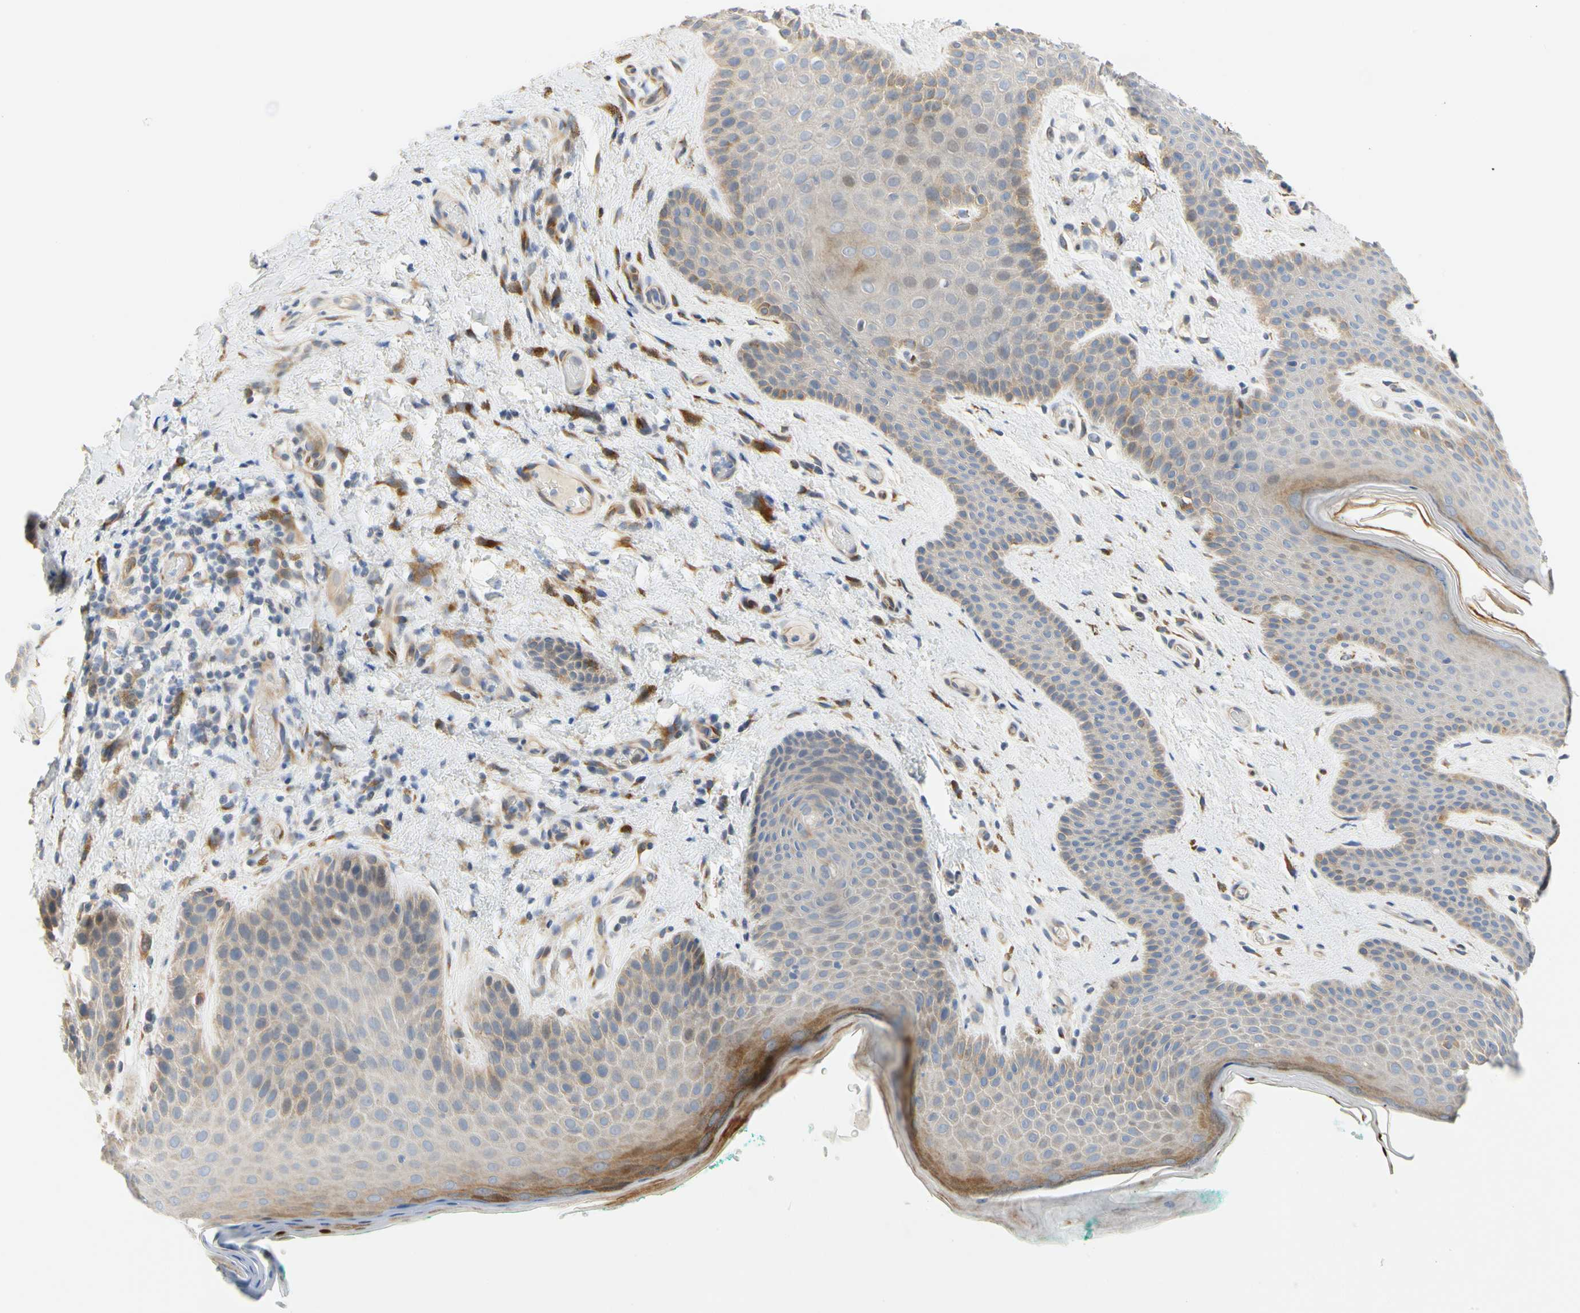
{"staining": {"intensity": "moderate", "quantity": "<25%", "location": "cytoplasmic/membranous"}, "tissue": "skin", "cell_type": "Epidermal cells", "image_type": "normal", "snomed": [{"axis": "morphology", "description": "Normal tissue, NOS"}, {"axis": "topography", "description": "Anal"}], "caption": "Moderate cytoplasmic/membranous expression for a protein is seen in about <25% of epidermal cells of normal skin using immunohistochemistry (IHC).", "gene": "ZNF236", "patient": {"sex": "male", "age": 74}}